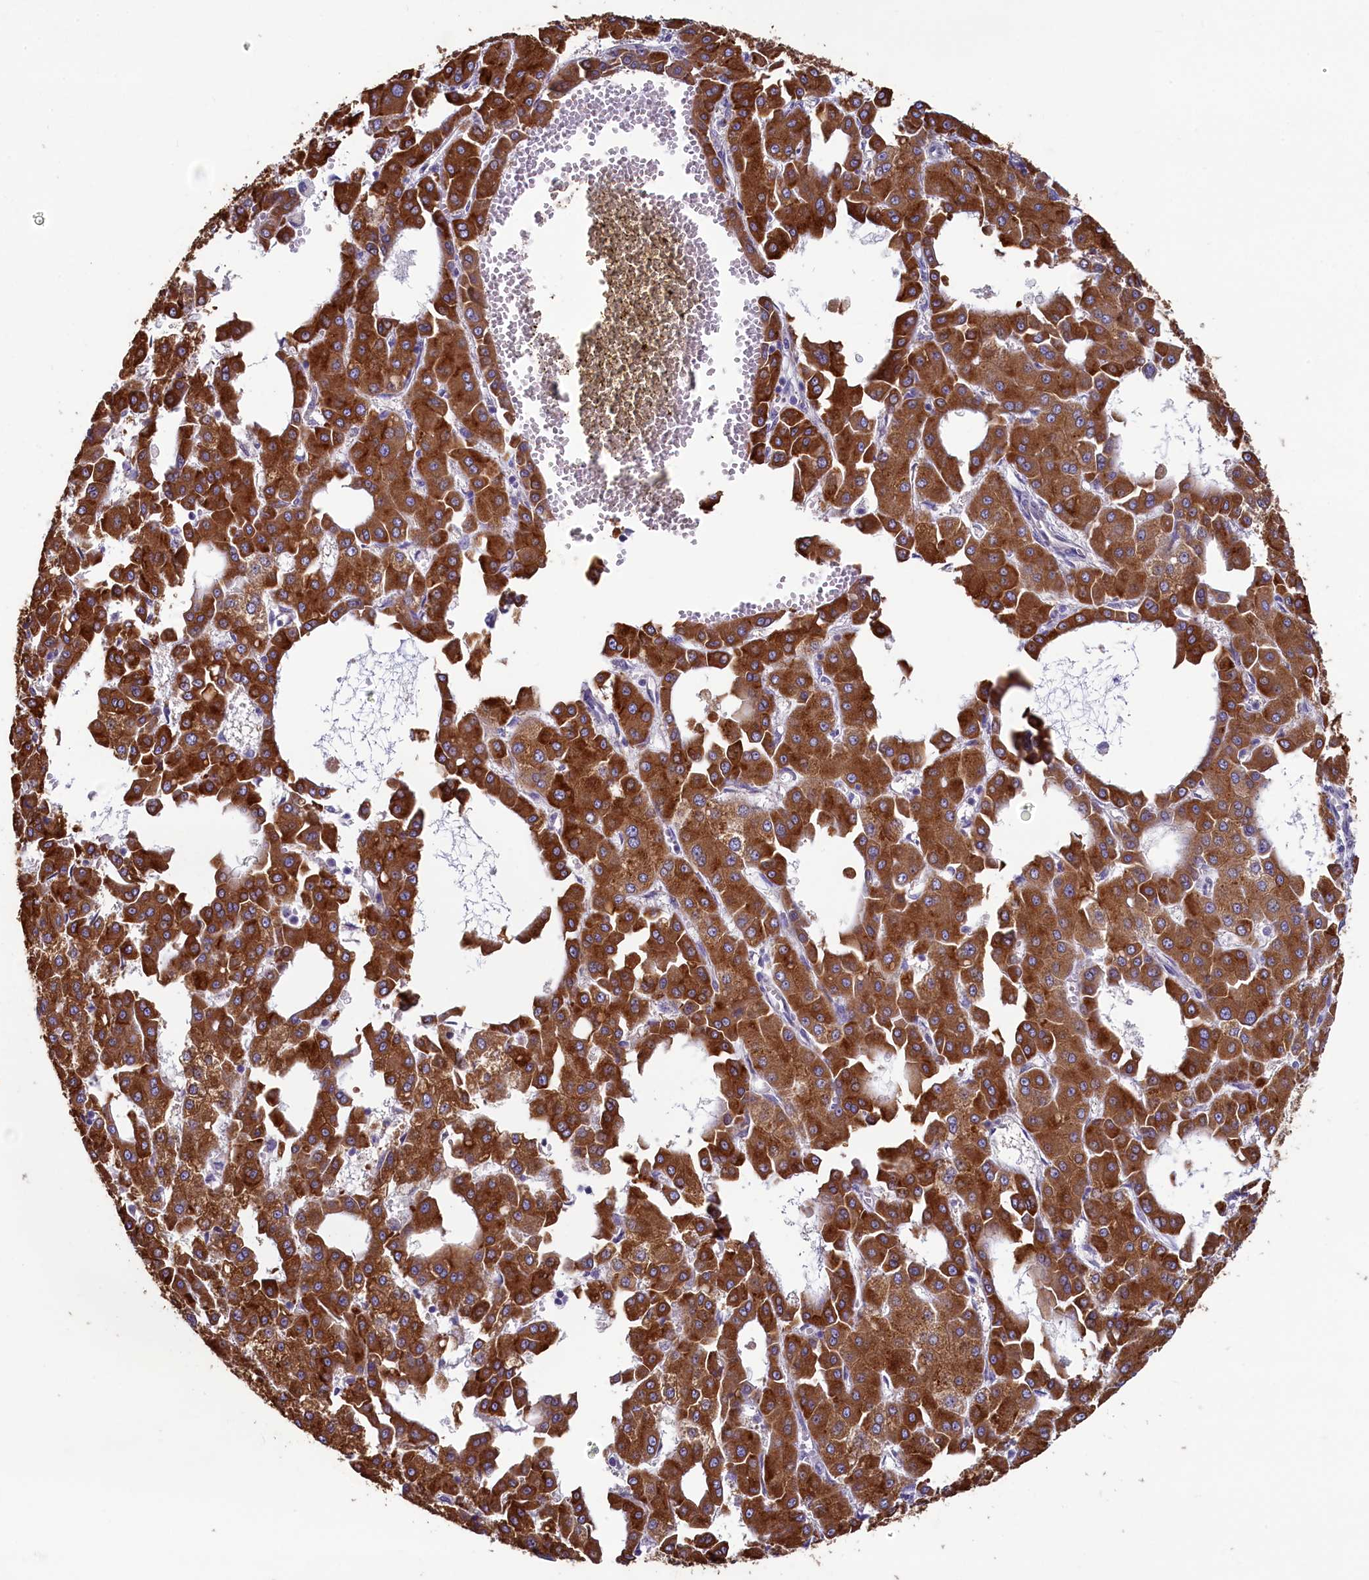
{"staining": {"intensity": "strong", "quantity": ">75%", "location": "cytoplasmic/membranous"}, "tissue": "liver cancer", "cell_type": "Tumor cells", "image_type": "cancer", "snomed": [{"axis": "morphology", "description": "Carcinoma, Hepatocellular, NOS"}, {"axis": "topography", "description": "Liver"}], "caption": "Immunohistochemistry (IHC) staining of hepatocellular carcinoma (liver), which displays high levels of strong cytoplasmic/membranous expression in about >75% of tumor cells indicating strong cytoplasmic/membranous protein expression. The staining was performed using DAB (3,3'-diaminobenzidine) (brown) for protein detection and nuclei were counterstained in hematoxylin (blue).", "gene": "SPATA2L", "patient": {"sex": "male", "age": 47}}